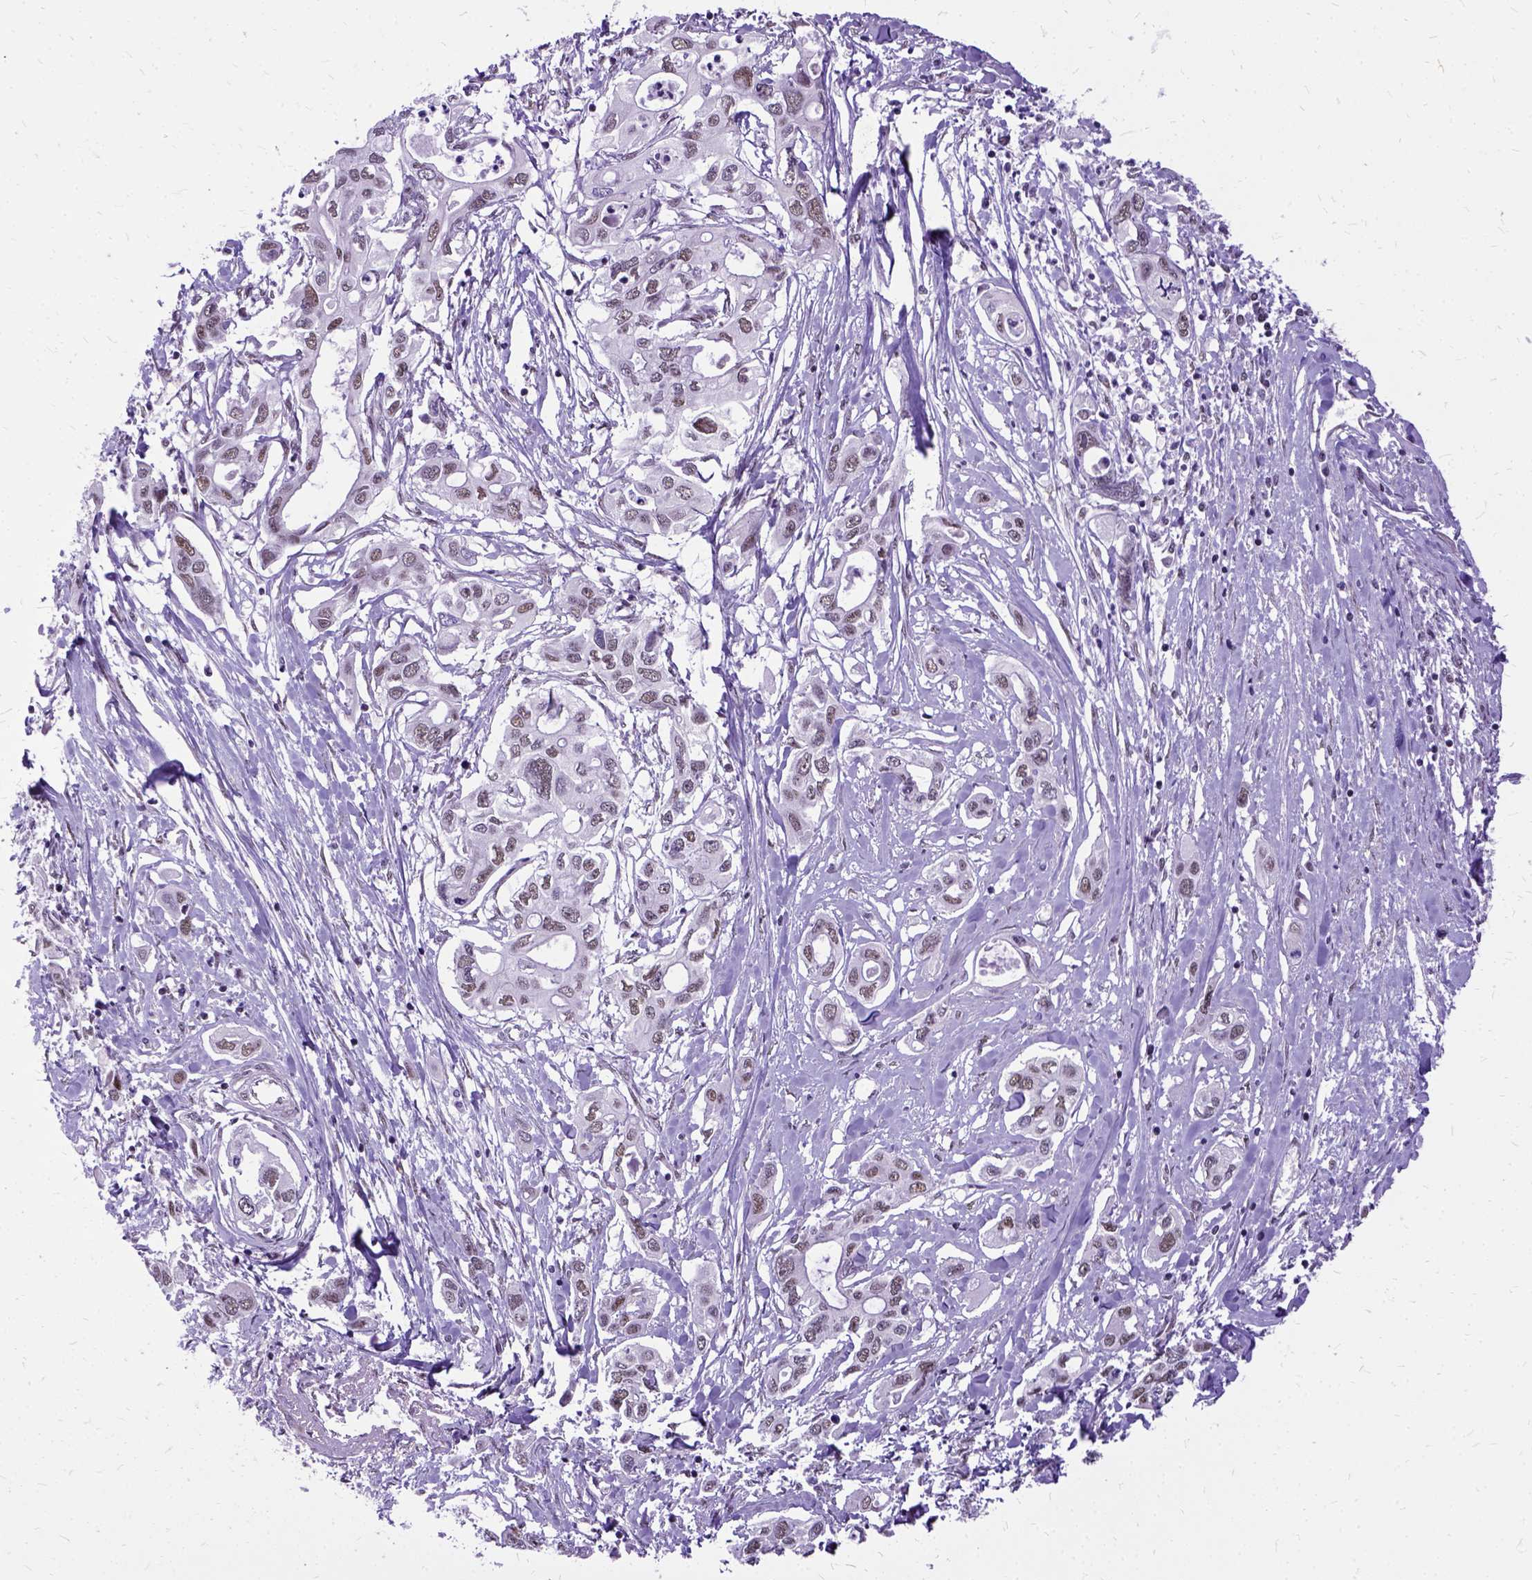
{"staining": {"intensity": "moderate", "quantity": "<25%", "location": "nuclear"}, "tissue": "pancreatic cancer", "cell_type": "Tumor cells", "image_type": "cancer", "snomed": [{"axis": "morphology", "description": "Adenocarcinoma, NOS"}, {"axis": "topography", "description": "Pancreas"}], "caption": "A photomicrograph of human pancreatic cancer stained for a protein reveals moderate nuclear brown staining in tumor cells.", "gene": "SETD1A", "patient": {"sex": "male", "age": 60}}